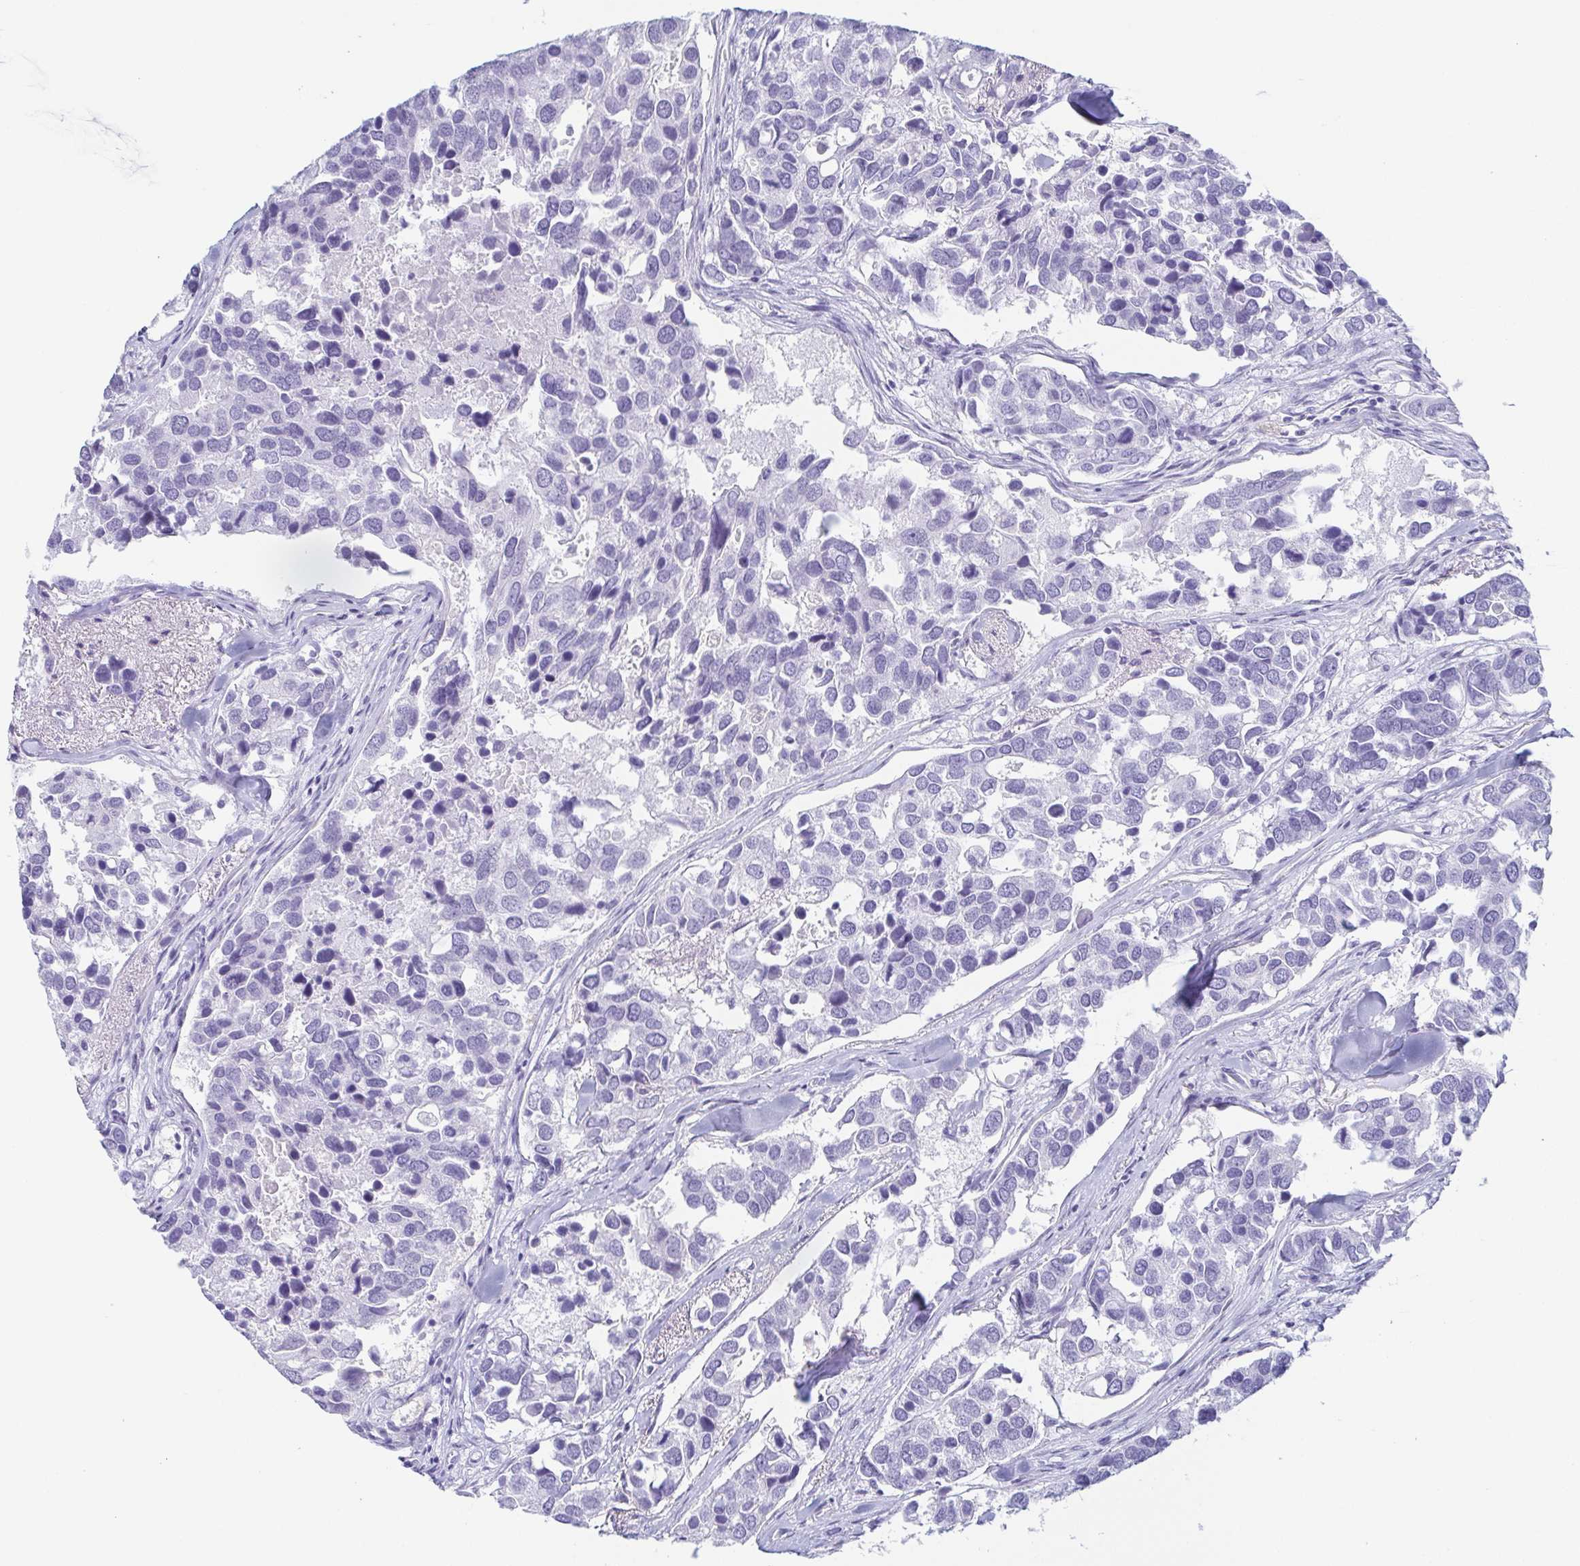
{"staining": {"intensity": "negative", "quantity": "none", "location": "none"}, "tissue": "breast cancer", "cell_type": "Tumor cells", "image_type": "cancer", "snomed": [{"axis": "morphology", "description": "Duct carcinoma"}, {"axis": "topography", "description": "Breast"}], "caption": "Tumor cells show no significant positivity in breast cancer (intraductal carcinoma).", "gene": "ZG16B", "patient": {"sex": "female", "age": 83}}